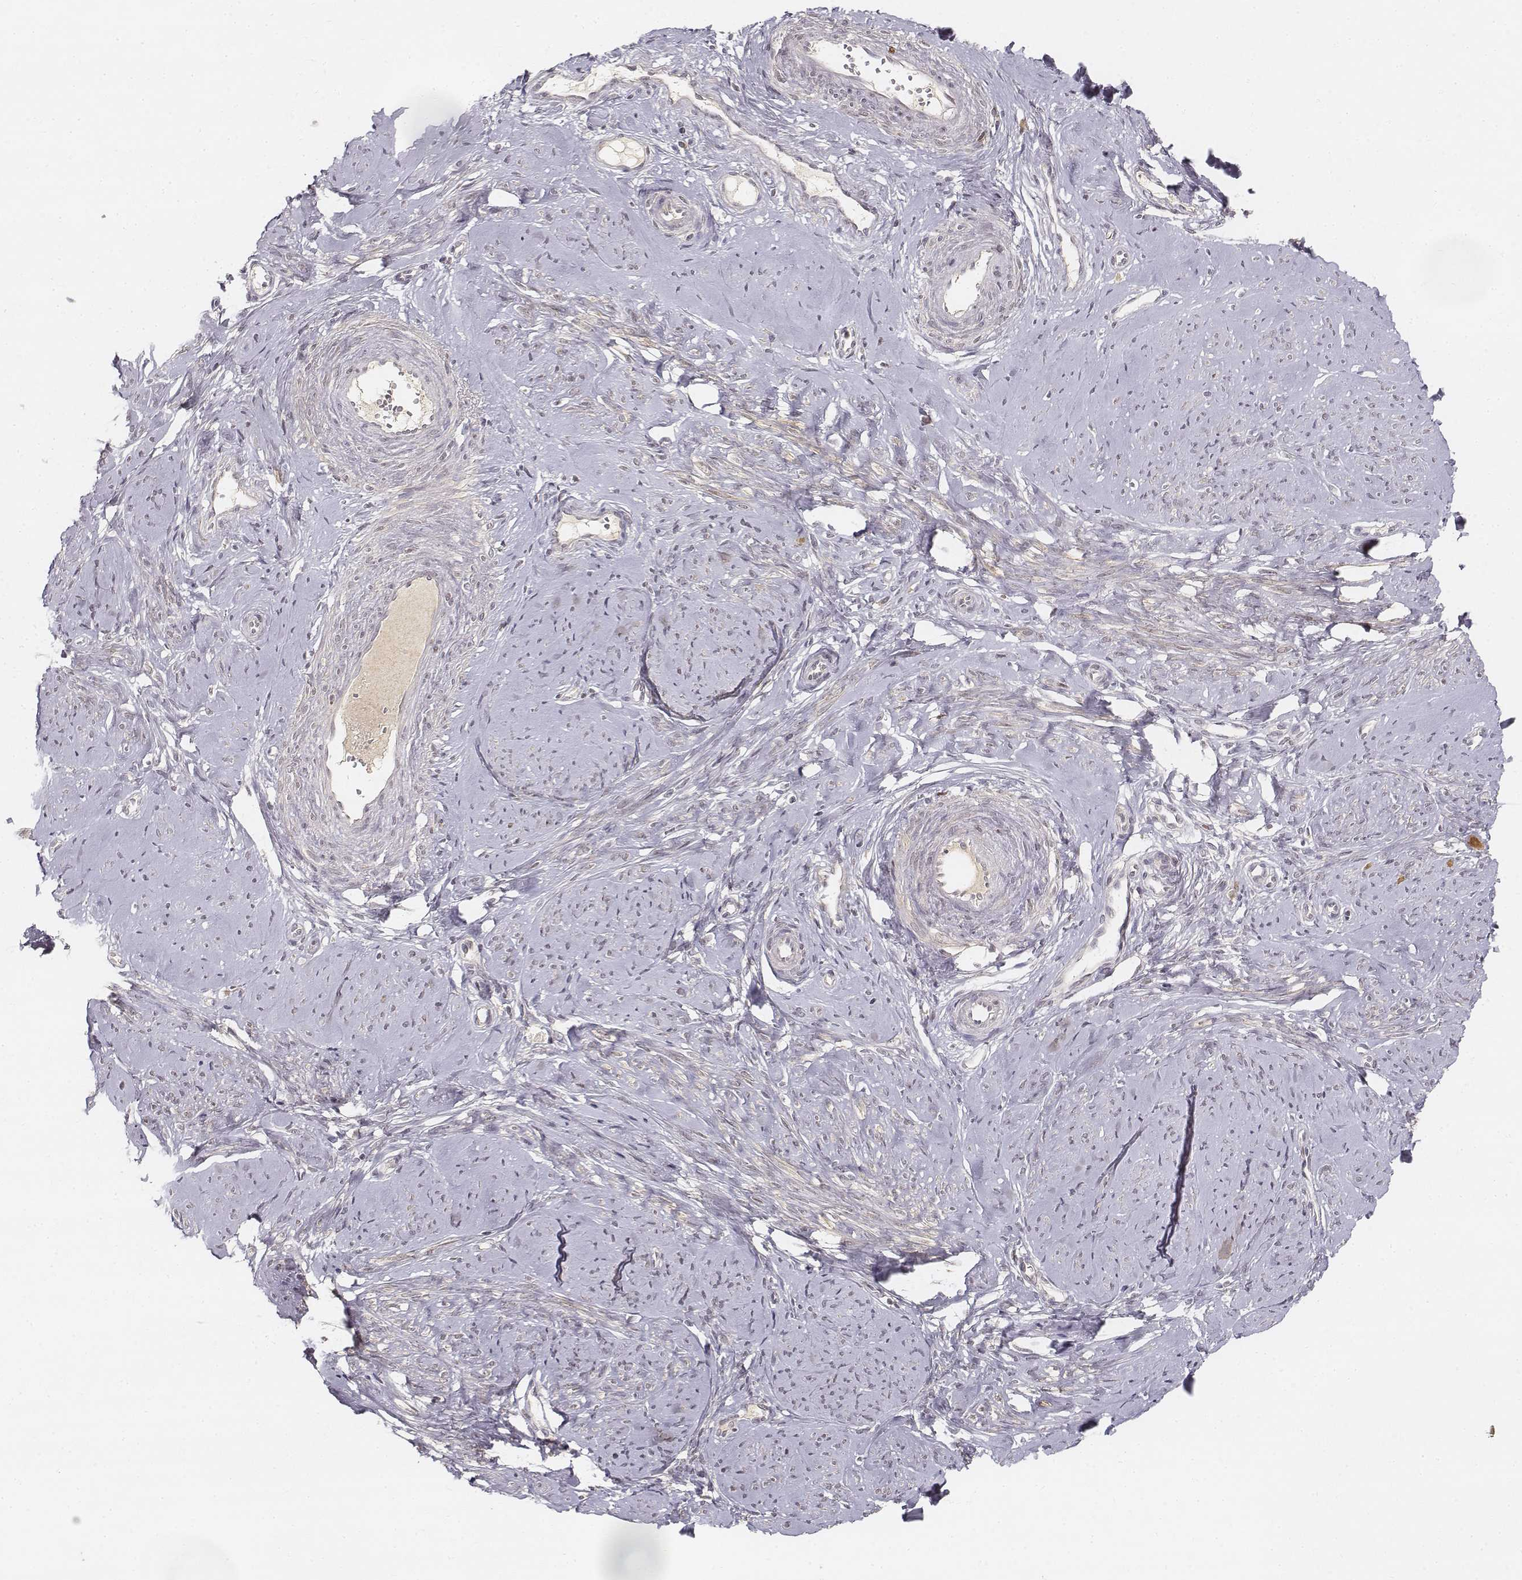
{"staining": {"intensity": "weak", "quantity": "25%-75%", "location": "cytoplasmic/membranous"}, "tissue": "smooth muscle", "cell_type": "Smooth muscle cells", "image_type": "normal", "snomed": [{"axis": "morphology", "description": "Normal tissue, NOS"}, {"axis": "topography", "description": "Smooth muscle"}], "caption": "Immunohistochemical staining of normal human smooth muscle shows weak cytoplasmic/membranous protein staining in approximately 25%-75% of smooth muscle cells.", "gene": "FANCD2", "patient": {"sex": "female", "age": 48}}